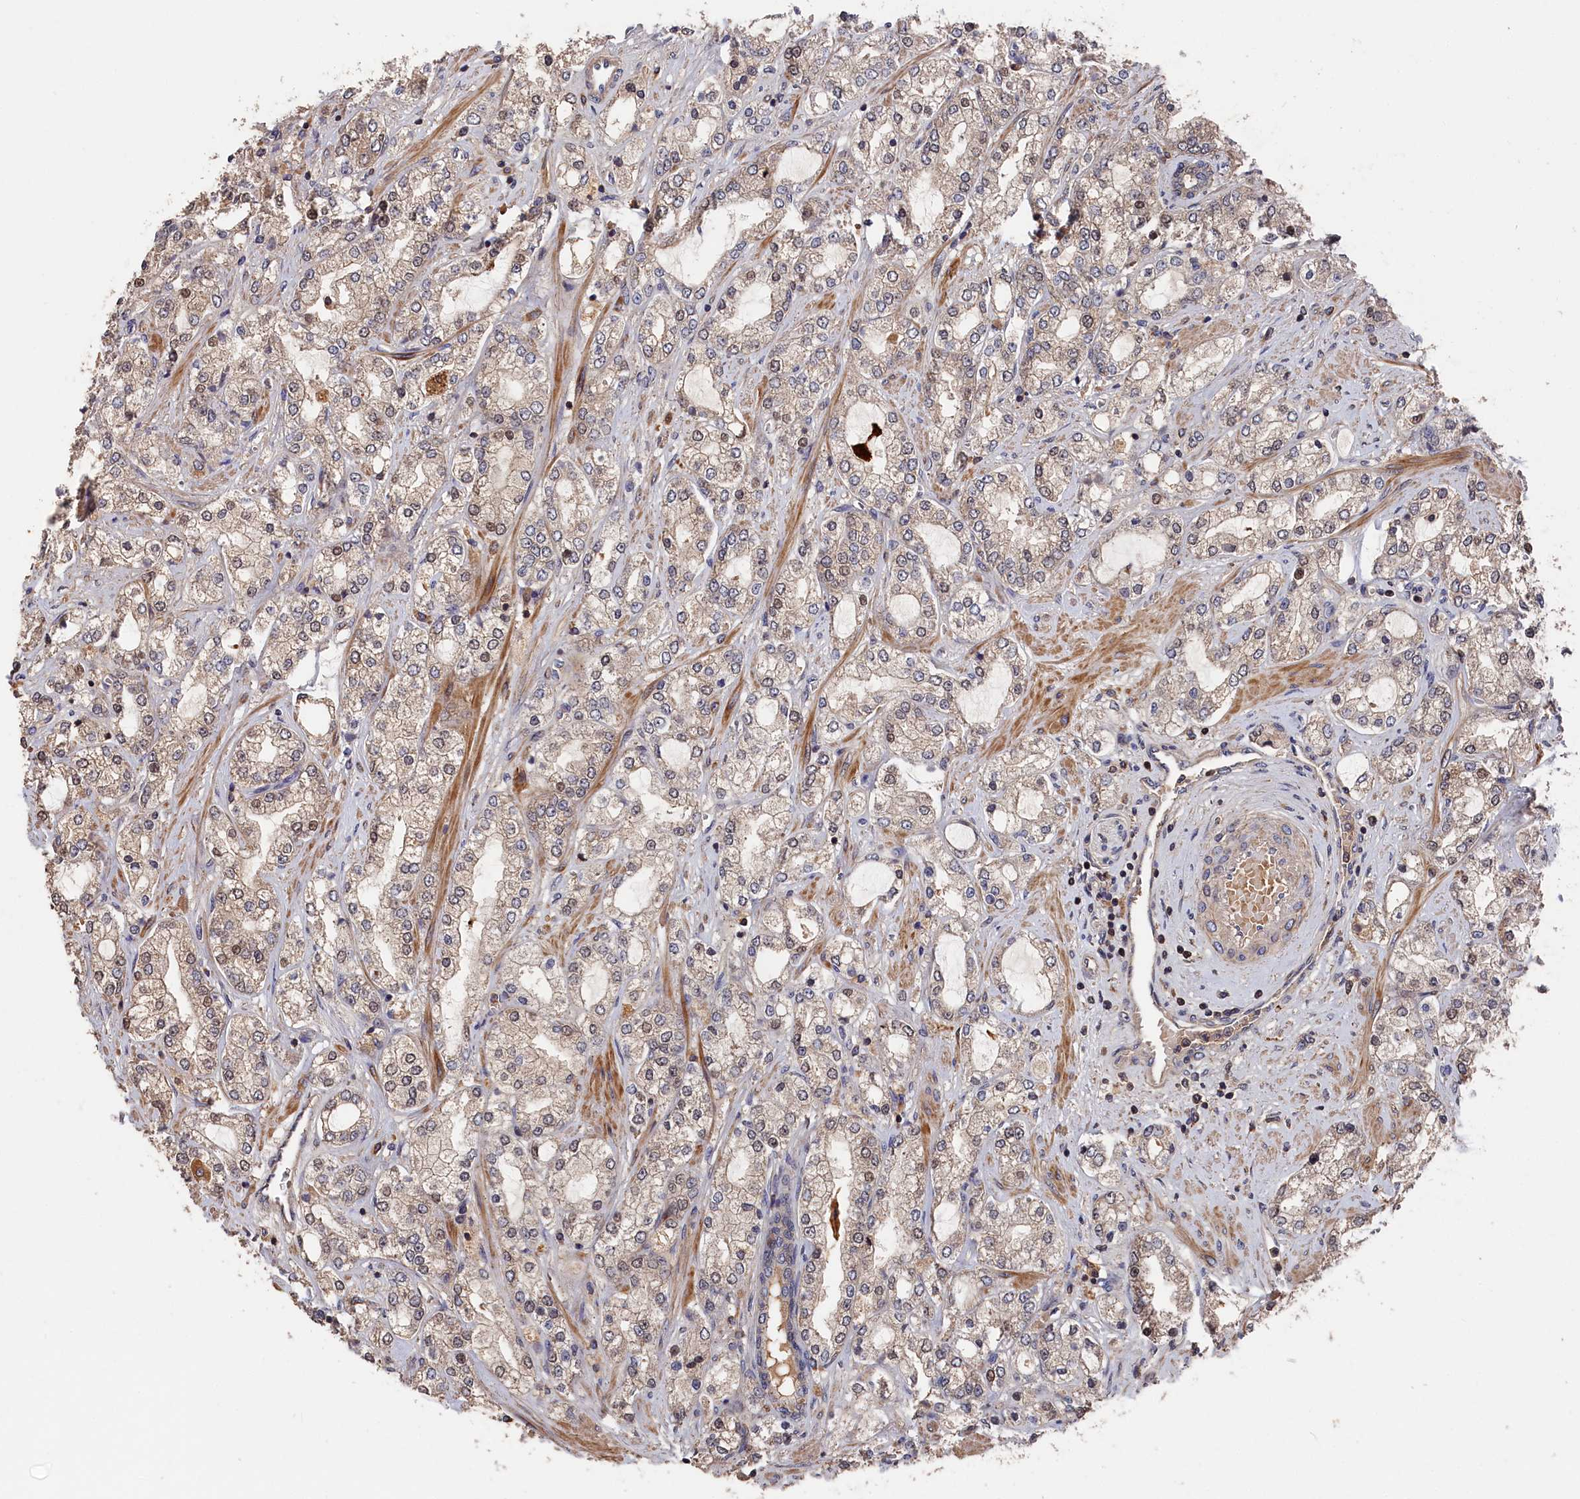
{"staining": {"intensity": "weak", "quantity": "<25%", "location": "cytoplasmic/membranous"}, "tissue": "prostate cancer", "cell_type": "Tumor cells", "image_type": "cancer", "snomed": [{"axis": "morphology", "description": "Adenocarcinoma, High grade"}, {"axis": "topography", "description": "Prostate"}], "caption": "DAB (3,3'-diaminobenzidine) immunohistochemical staining of human adenocarcinoma (high-grade) (prostate) shows no significant expression in tumor cells.", "gene": "RMI2", "patient": {"sex": "male", "age": 64}}